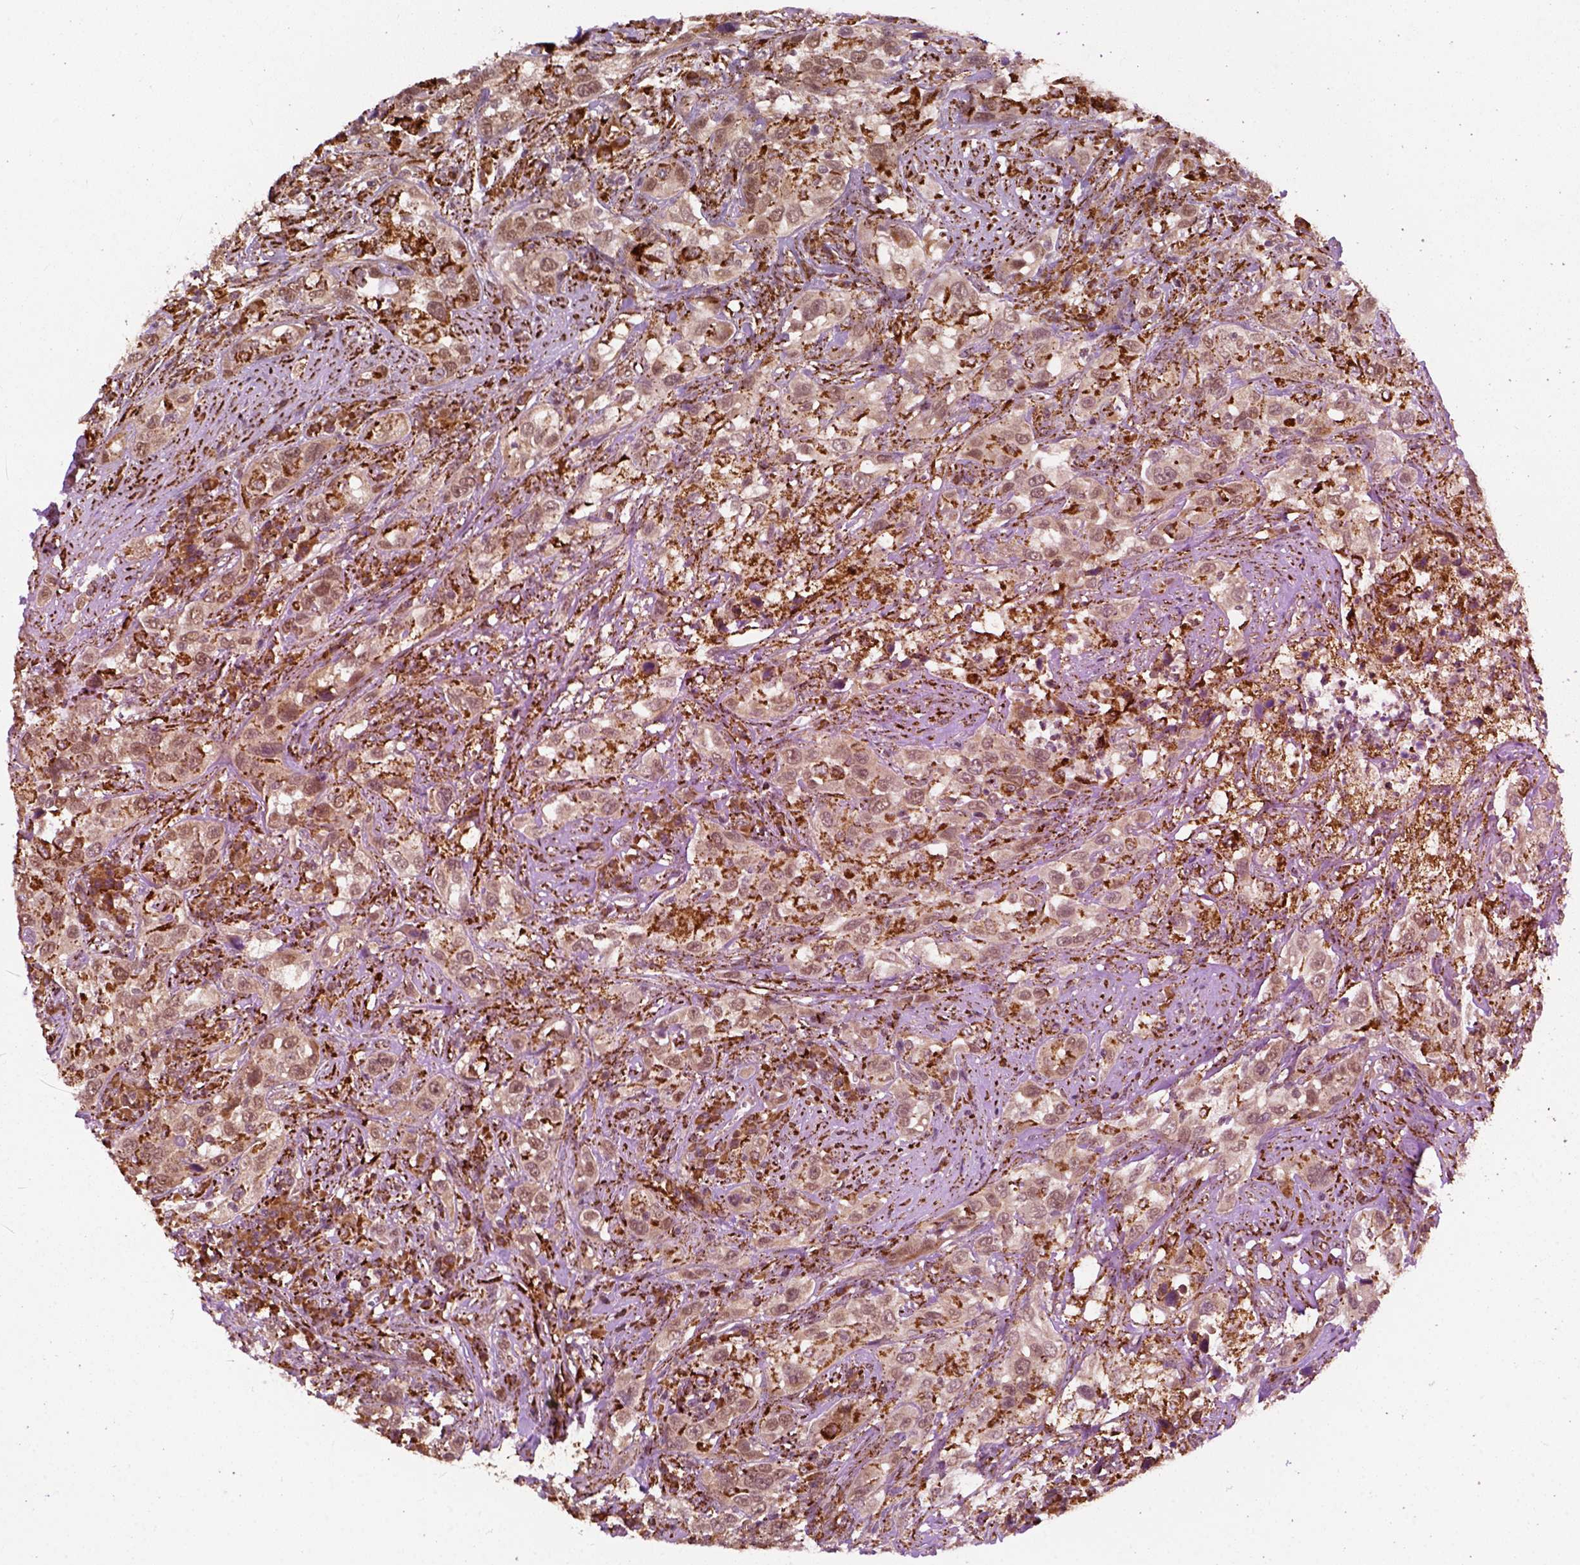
{"staining": {"intensity": "moderate", "quantity": ">75%", "location": "cytoplasmic/membranous,nuclear"}, "tissue": "urothelial cancer", "cell_type": "Tumor cells", "image_type": "cancer", "snomed": [{"axis": "morphology", "description": "Urothelial carcinoma, NOS"}, {"axis": "morphology", "description": "Urothelial carcinoma, High grade"}, {"axis": "topography", "description": "Urinary bladder"}], "caption": "Urothelial cancer stained with a protein marker shows moderate staining in tumor cells.", "gene": "FZD7", "patient": {"sex": "female", "age": 64}}